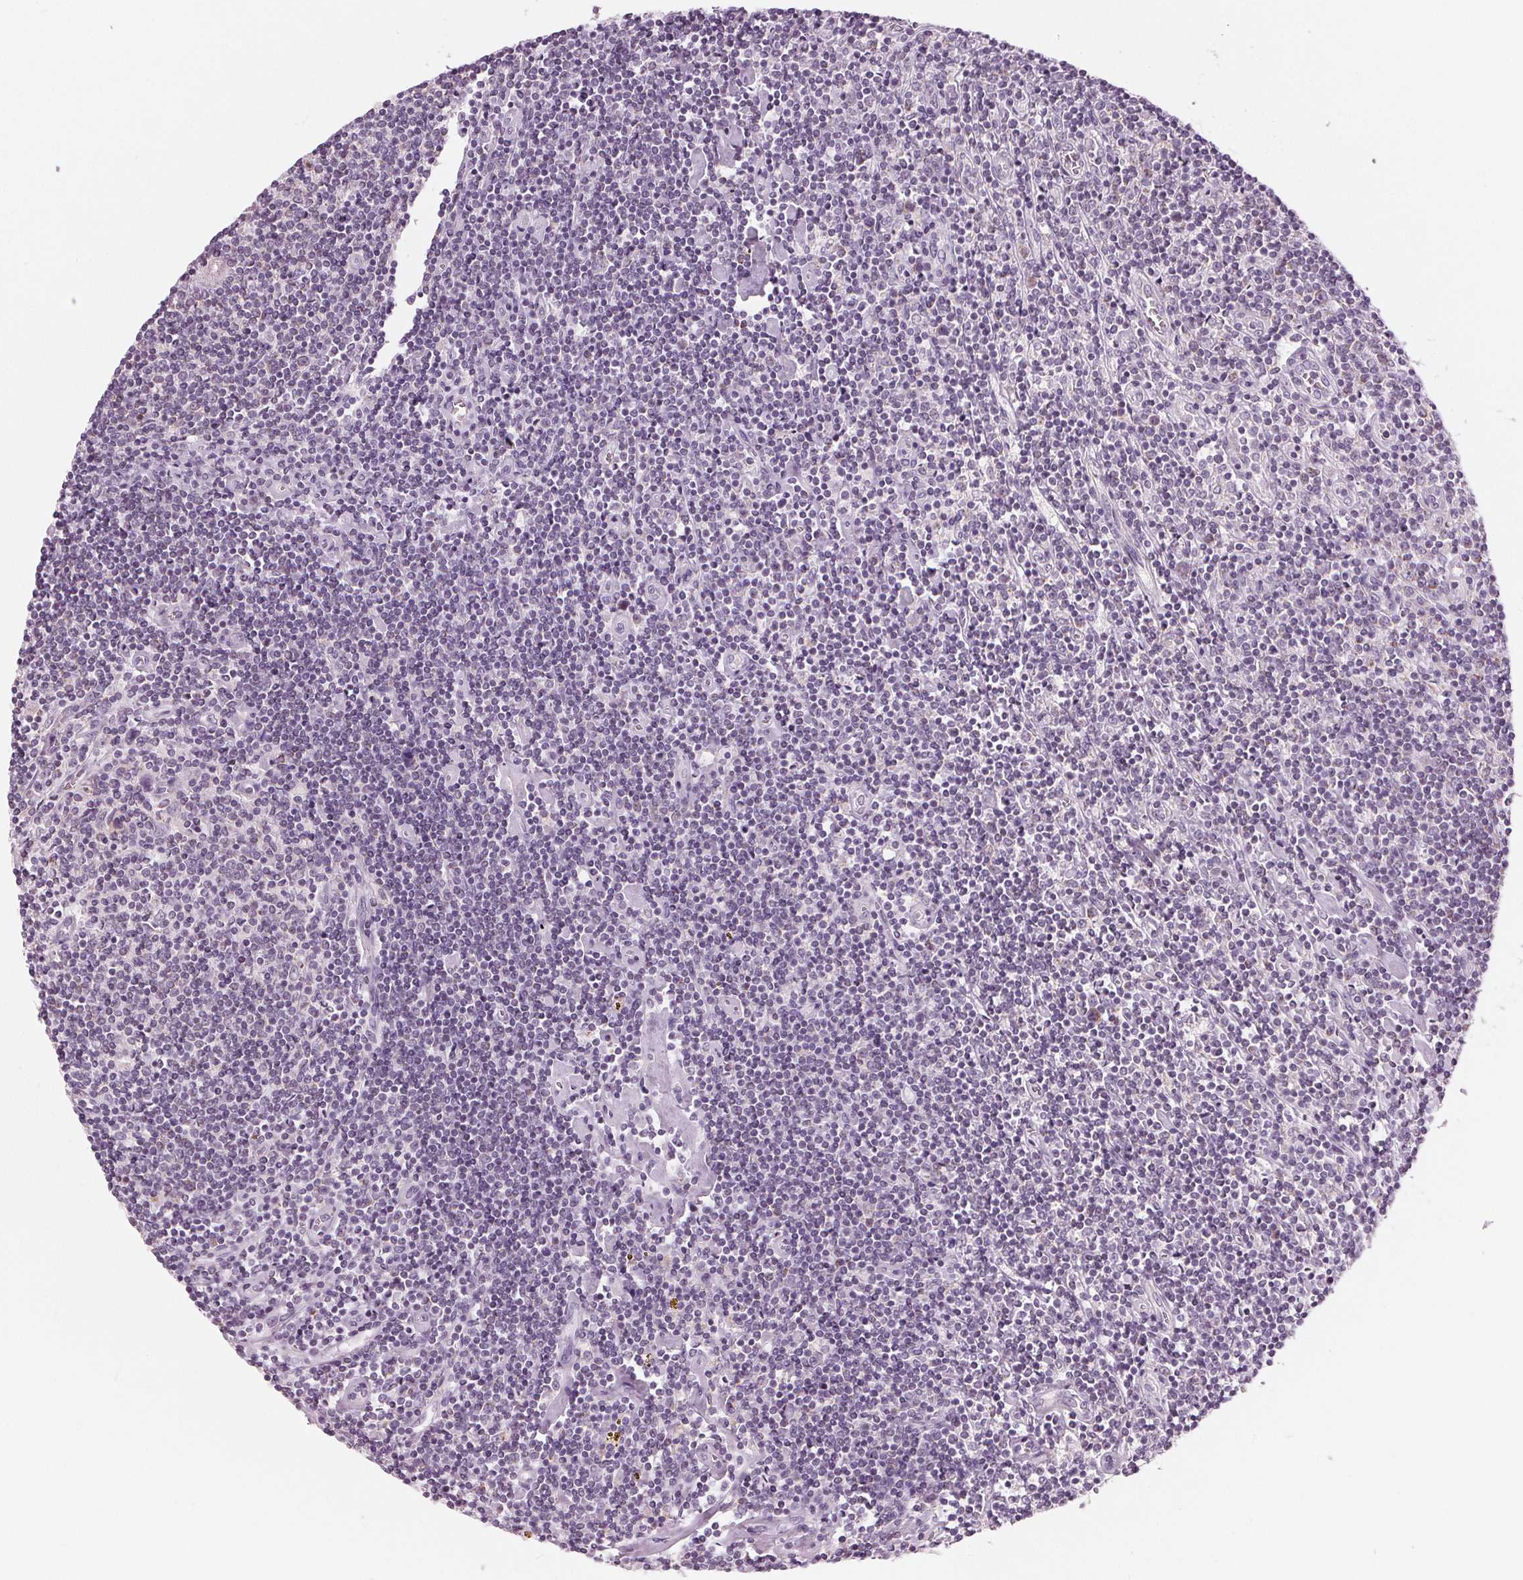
{"staining": {"intensity": "negative", "quantity": "none", "location": "none"}, "tissue": "lymphoma", "cell_type": "Tumor cells", "image_type": "cancer", "snomed": [{"axis": "morphology", "description": "Hodgkin's disease, NOS"}, {"axis": "topography", "description": "Lymph node"}], "caption": "Protein analysis of lymphoma exhibits no significant staining in tumor cells.", "gene": "SAMD4A", "patient": {"sex": "male", "age": 40}}